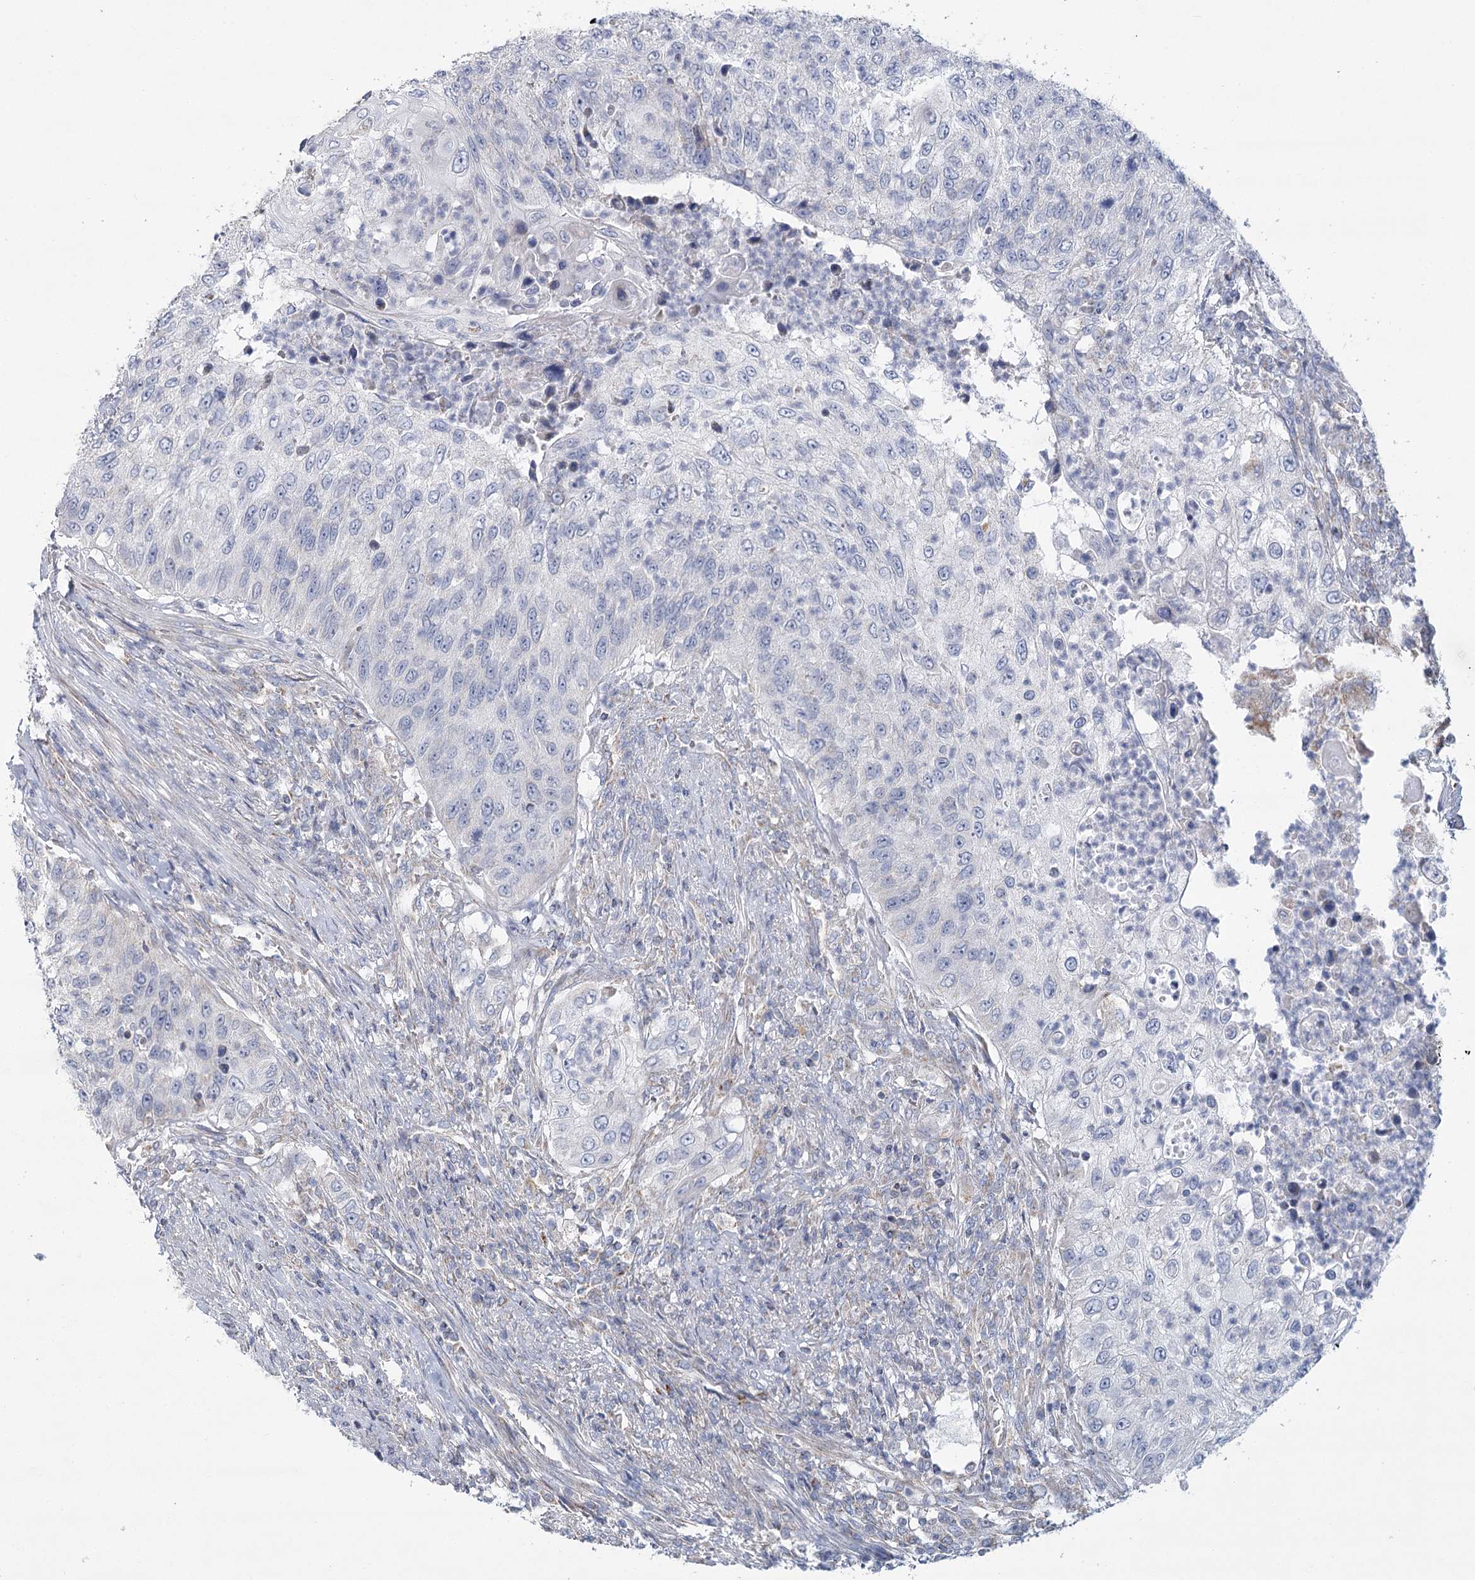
{"staining": {"intensity": "negative", "quantity": "none", "location": "none"}, "tissue": "urothelial cancer", "cell_type": "Tumor cells", "image_type": "cancer", "snomed": [{"axis": "morphology", "description": "Urothelial carcinoma, High grade"}, {"axis": "topography", "description": "Urinary bladder"}], "caption": "Protein analysis of high-grade urothelial carcinoma demonstrates no significant expression in tumor cells. (DAB immunohistochemistry (IHC), high magnification).", "gene": "SNX7", "patient": {"sex": "female", "age": 60}}